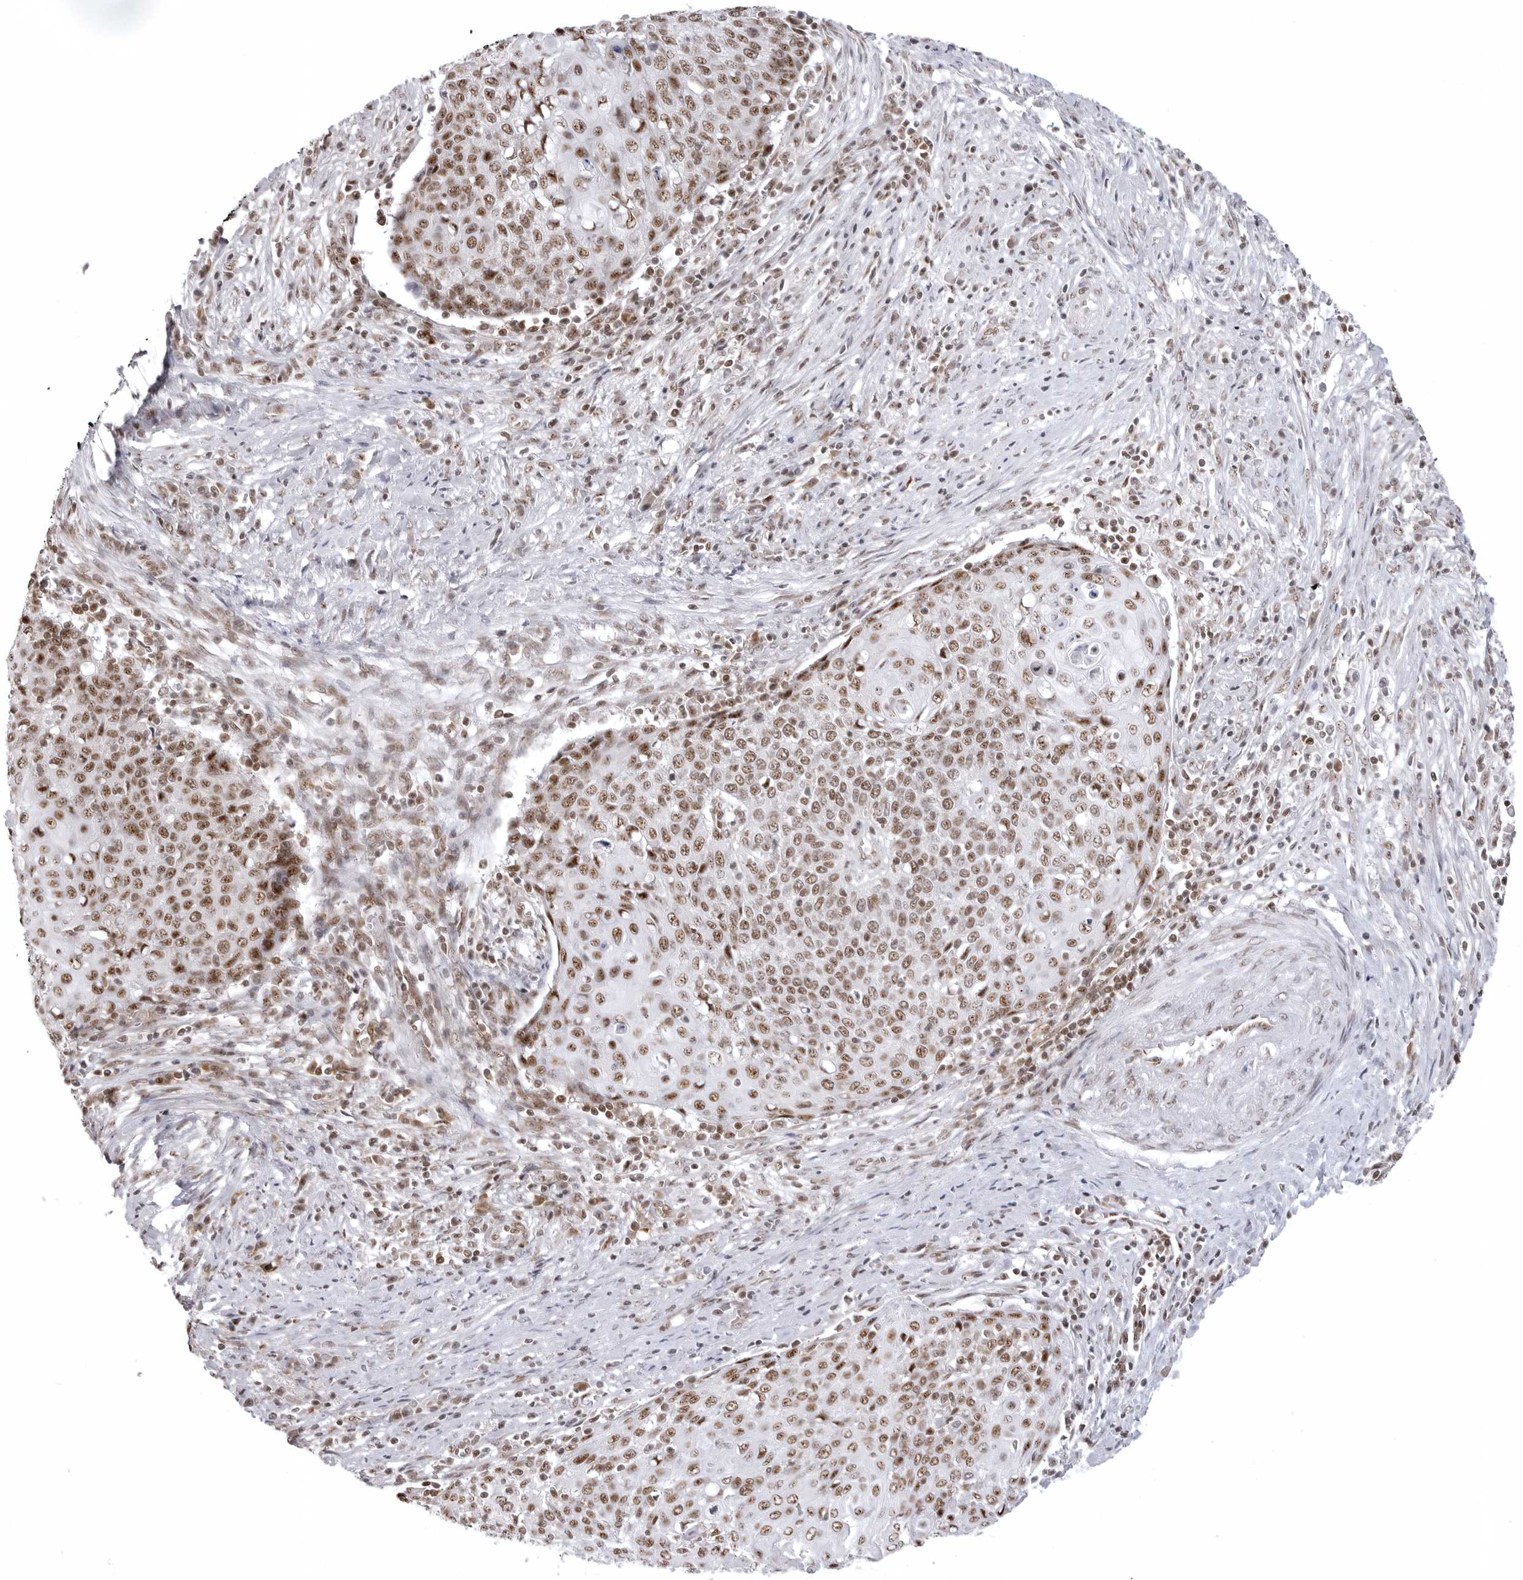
{"staining": {"intensity": "moderate", "quantity": ">75%", "location": "nuclear"}, "tissue": "cervical cancer", "cell_type": "Tumor cells", "image_type": "cancer", "snomed": [{"axis": "morphology", "description": "Squamous cell carcinoma, NOS"}, {"axis": "topography", "description": "Cervix"}], "caption": "Cervical cancer was stained to show a protein in brown. There is medium levels of moderate nuclear positivity in about >75% of tumor cells.", "gene": "WRAP53", "patient": {"sex": "female", "age": 39}}